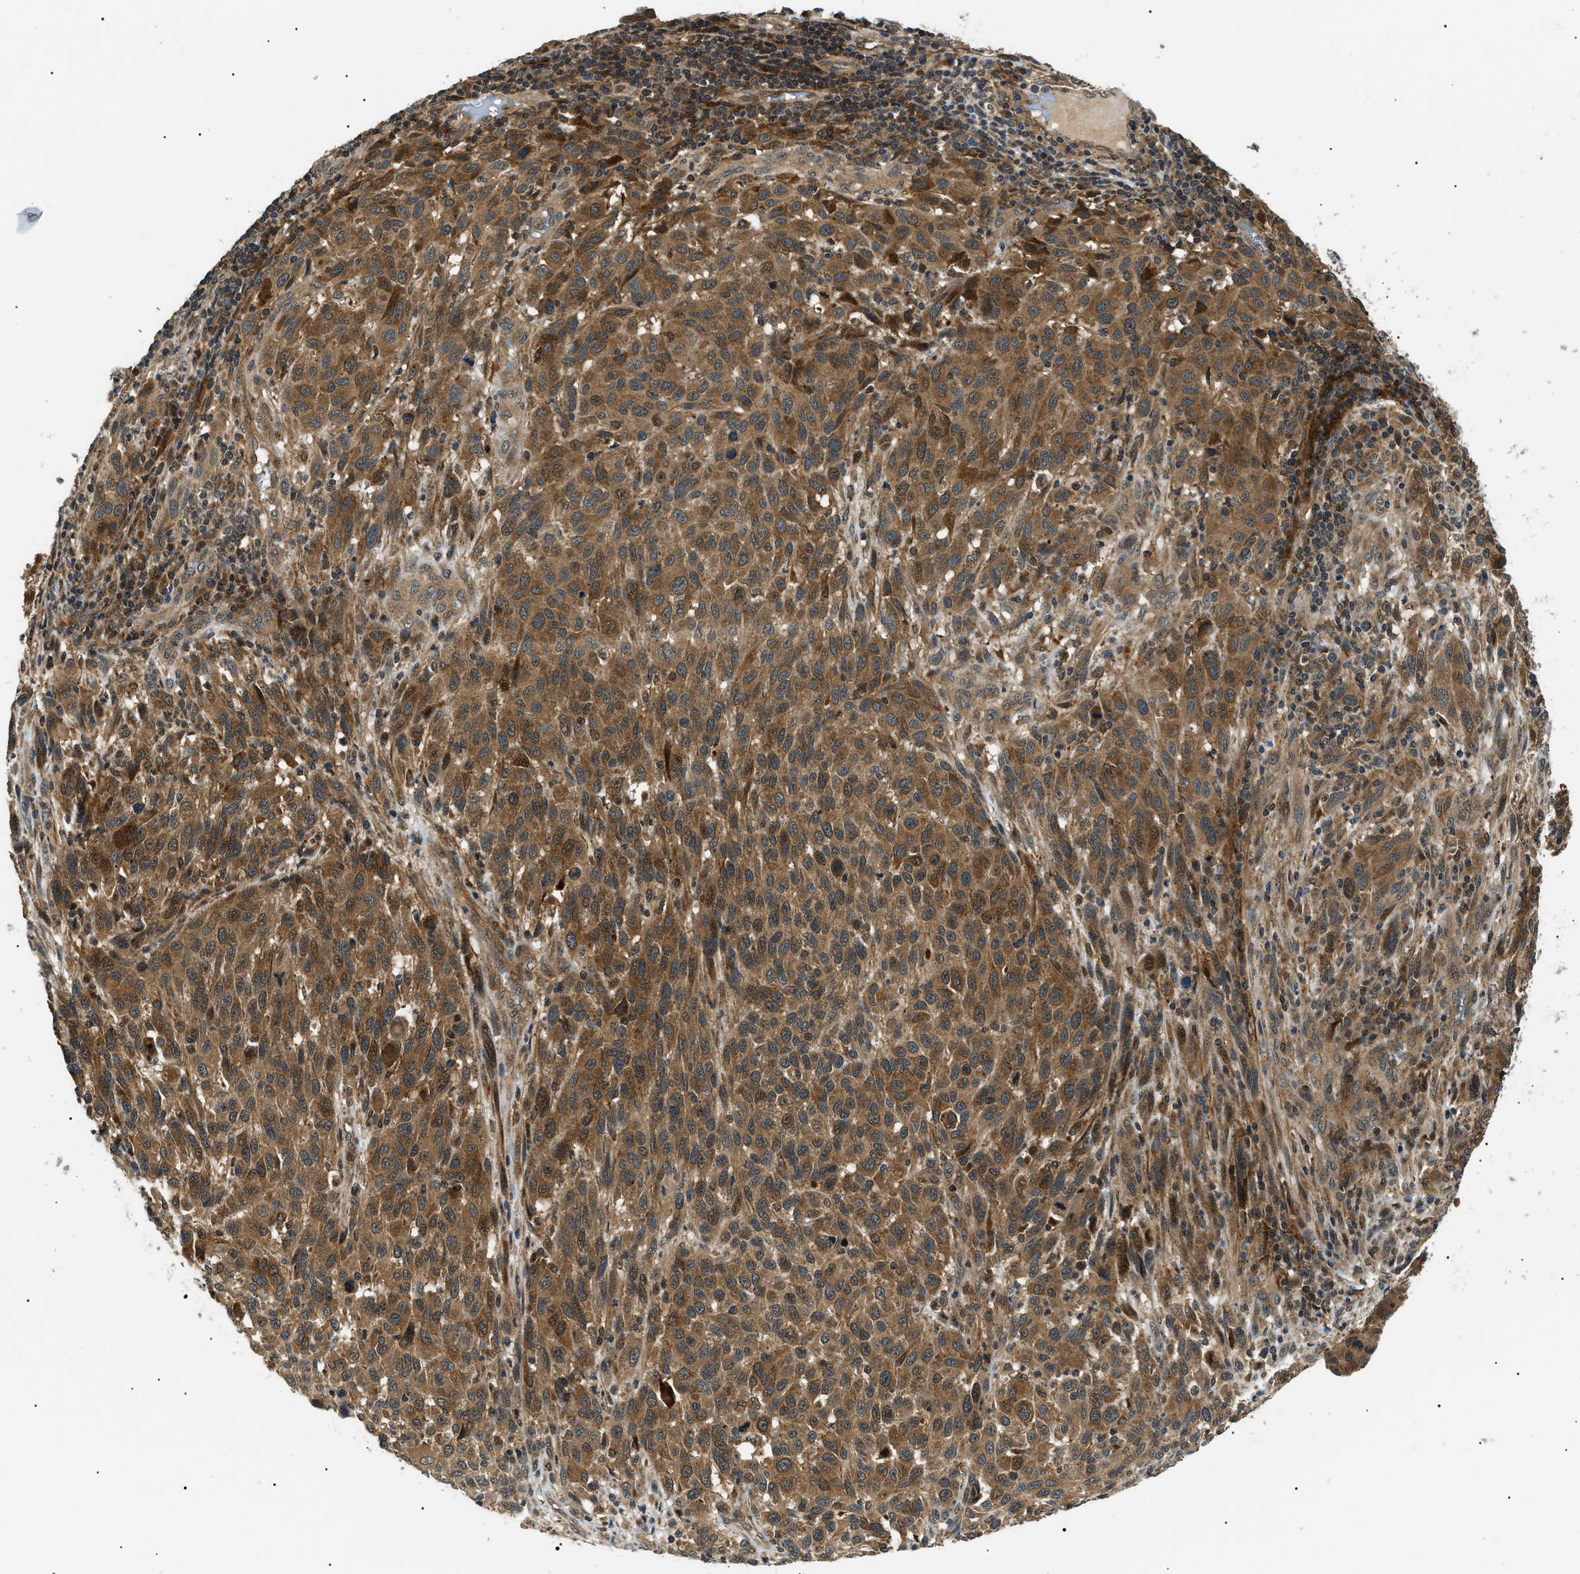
{"staining": {"intensity": "moderate", "quantity": ">75%", "location": "cytoplasmic/membranous"}, "tissue": "melanoma", "cell_type": "Tumor cells", "image_type": "cancer", "snomed": [{"axis": "morphology", "description": "Malignant melanoma, Metastatic site"}, {"axis": "topography", "description": "Lymph node"}], "caption": "This is a histology image of IHC staining of melanoma, which shows moderate staining in the cytoplasmic/membranous of tumor cells.", "gene": "ATP6AP1", "patient": {"sex": "male", "age": 61}}